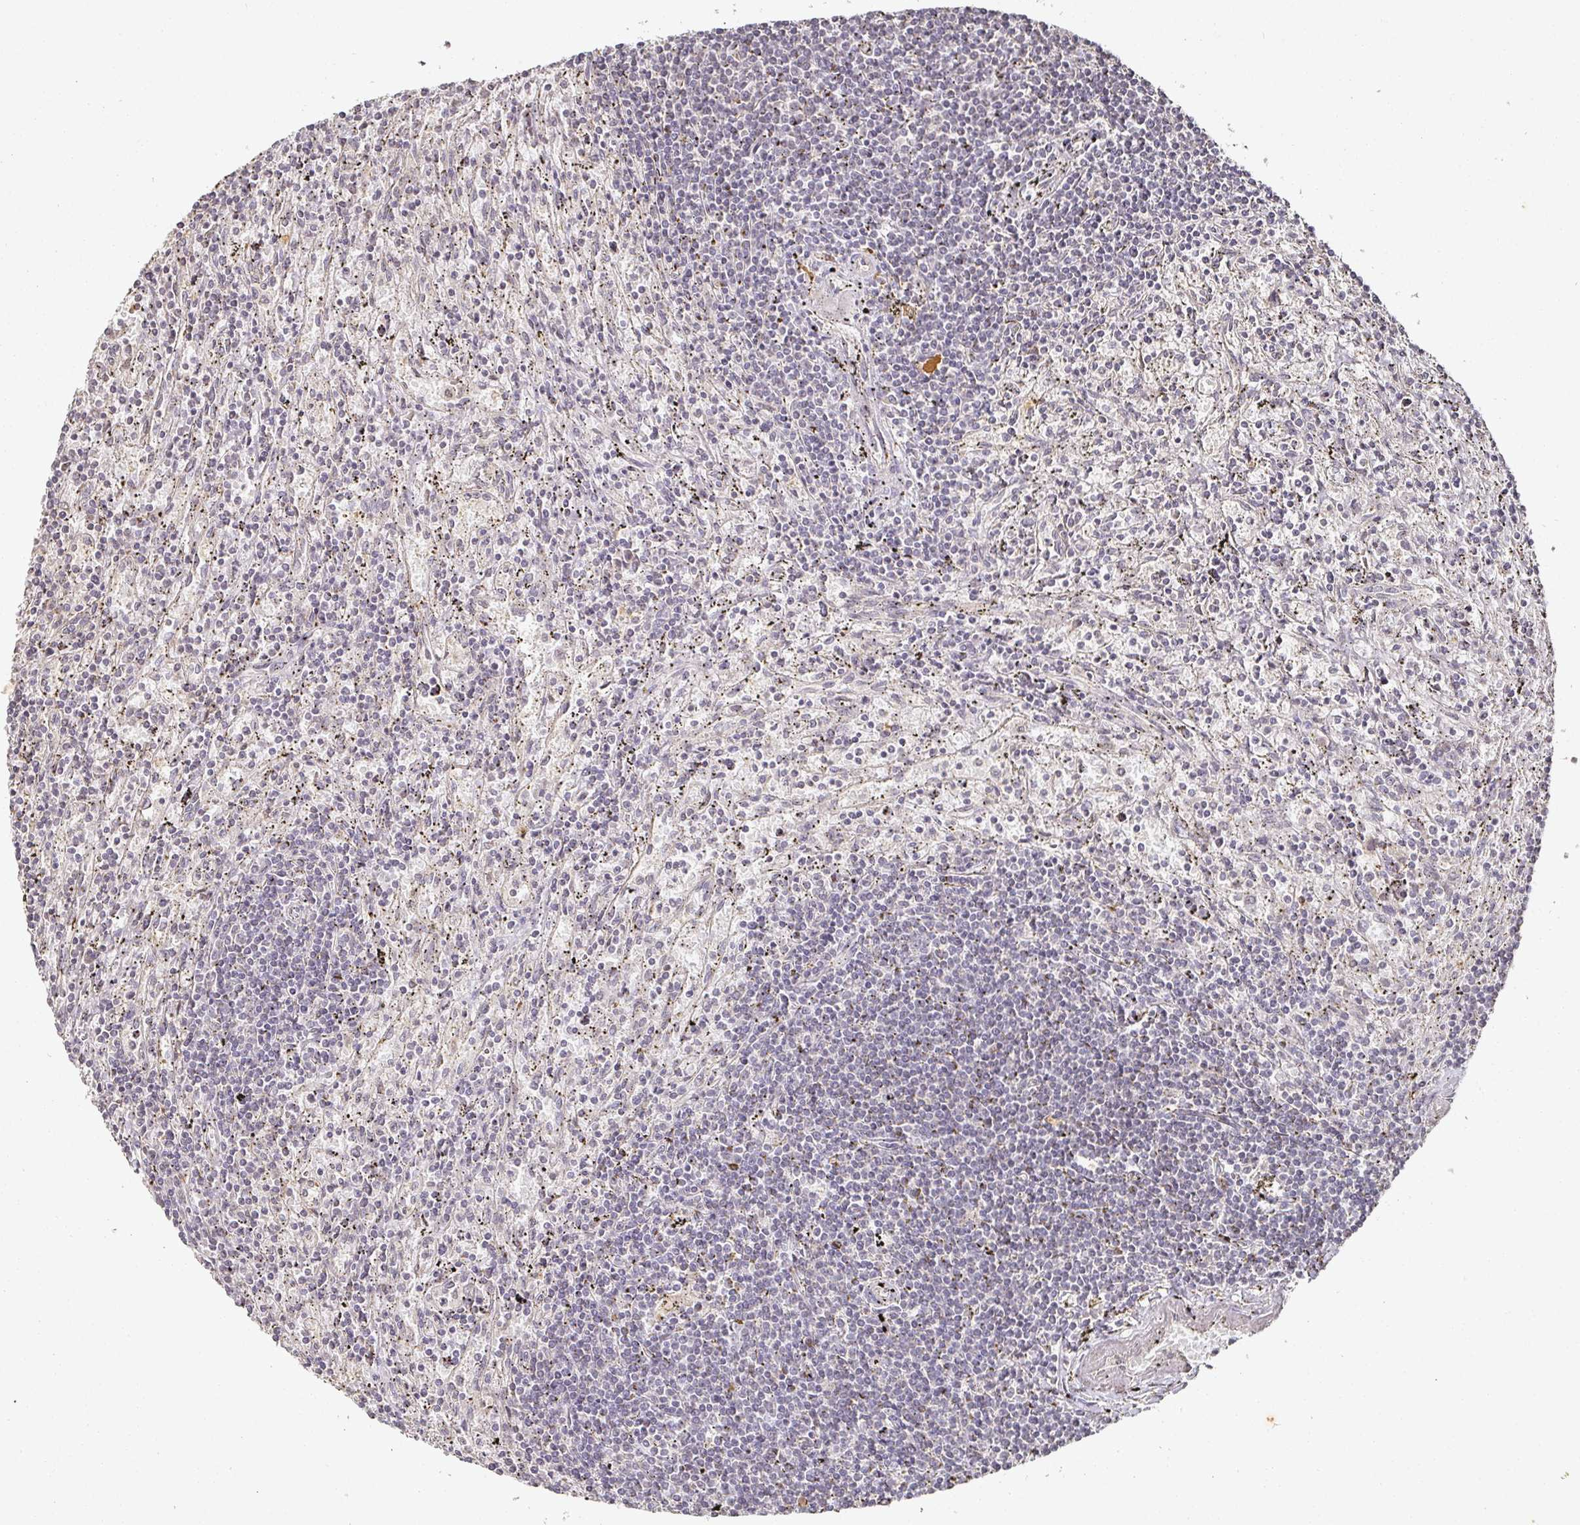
{"staining": {"intensity": "negative", "quantity": "none", "location": "none"}, "tissue": "lymphoma", "cell_type": "Tumor cells", "image_type": "cancer", "snomed": [{"axis": "morphology", "description": "Malignant lymphoma, non-Hodgkin's type, Low grade"}, {"axis": "topography", "description": "Spleen"}], "caption": "The photomicrograph reveals no staining of tumor cells in lymphoma.", "gene": "CAPN5", "patient": {"sex": "male", "age": 76}}